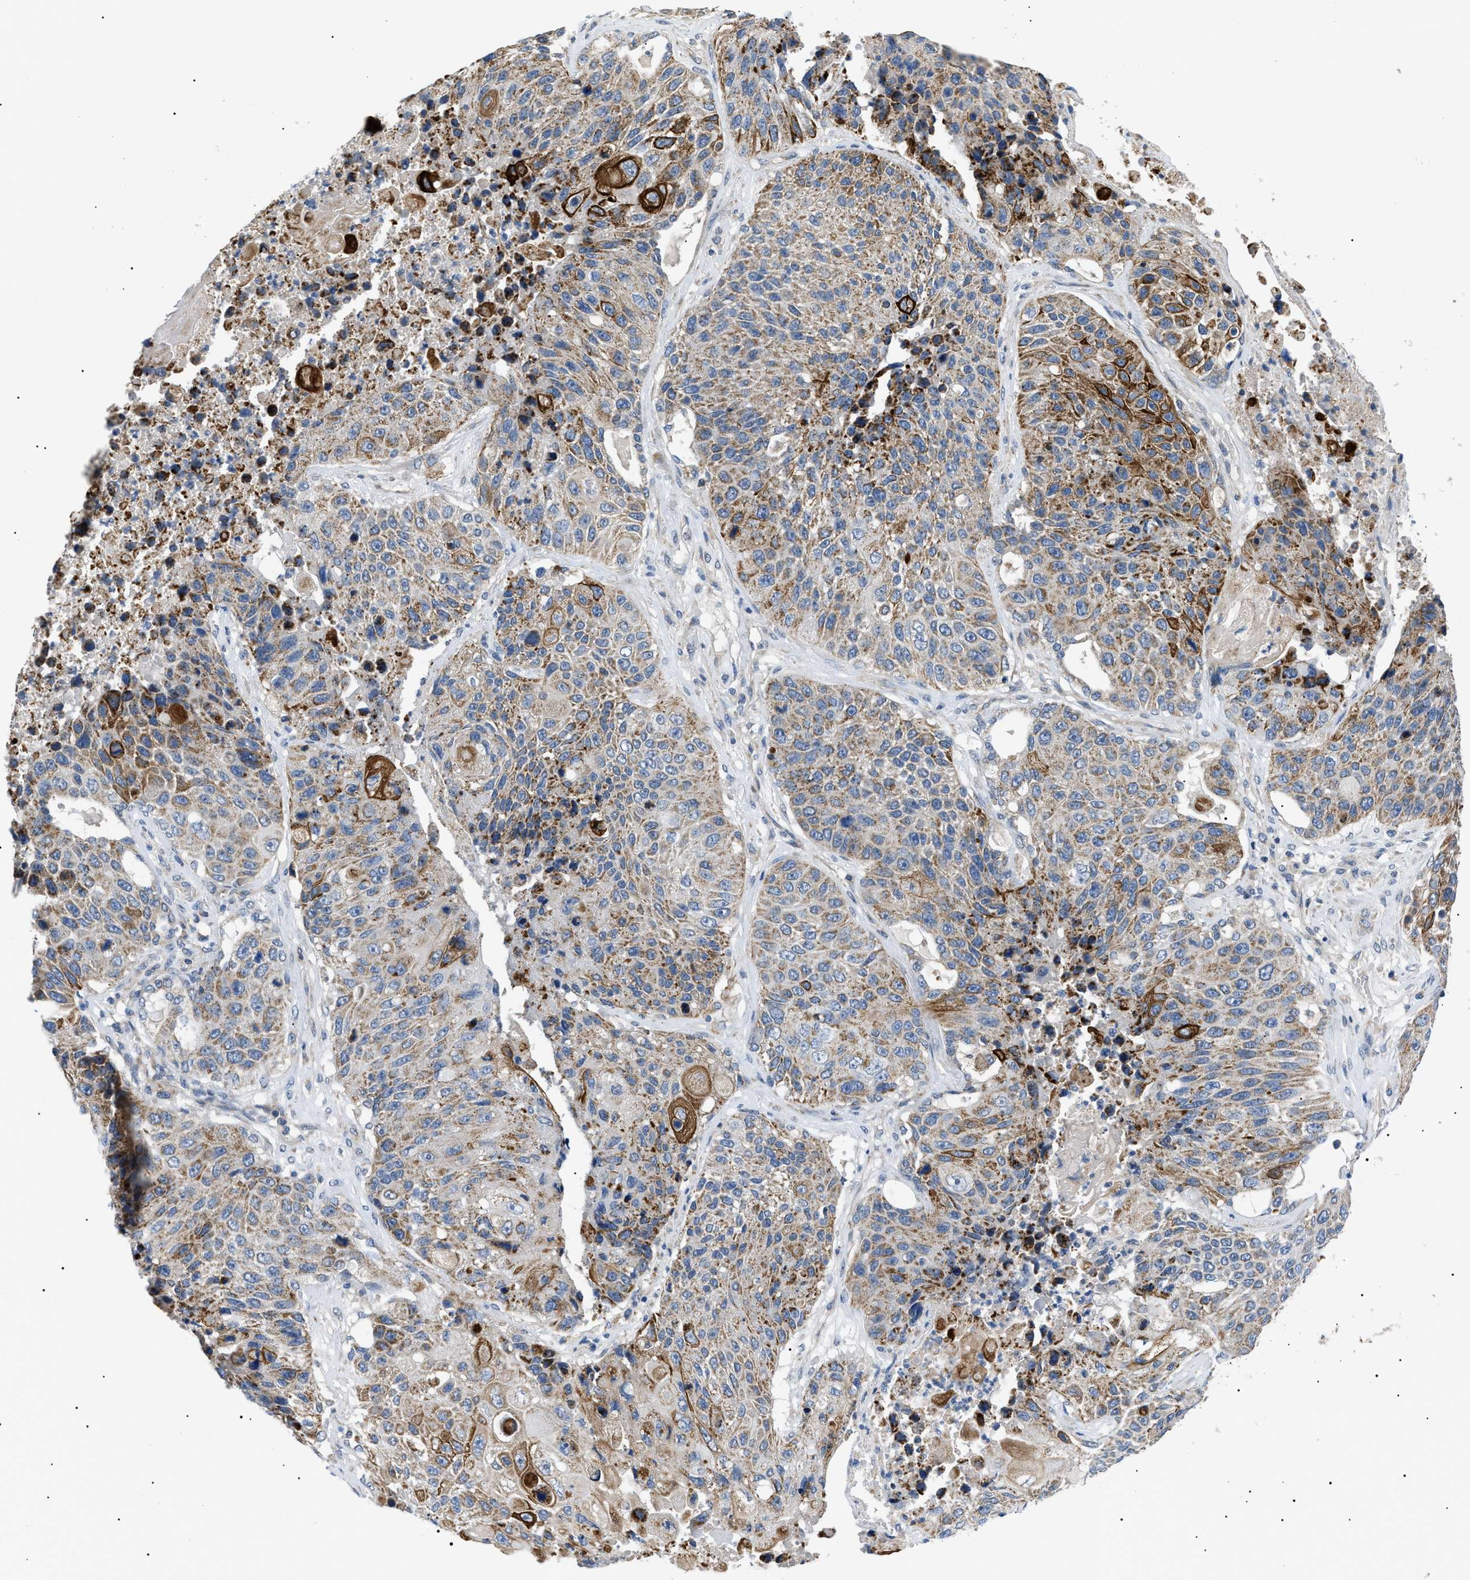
{"staining": {"intensity": "moderate", "quantity": ">75%", "location": "cytoplasmic/membranous"}, "tissue": "lung cancer", "cell_type": "Tumor cells", "image_type": "cancer", "snomed": [{"axis": "morphology", "description": "Squamous cell carcinoma, NOS"}, {"axis": "topography", "description": "Lung"}], "caption": "IHC staining of lung squamous cell carcinoma, which exhibits medium levels of moderate cytoplasmic/membranous positivity in approximately >75% of tumor cells indicating moderate cytoplasmic/membranous protein positivity. The staining was performed using DAB (brown) for protein detection and nuclei were counterstained in hematoxylin (blue).", "gene": "TOMM6", "patient": {"sex": "male", "age": 61}}